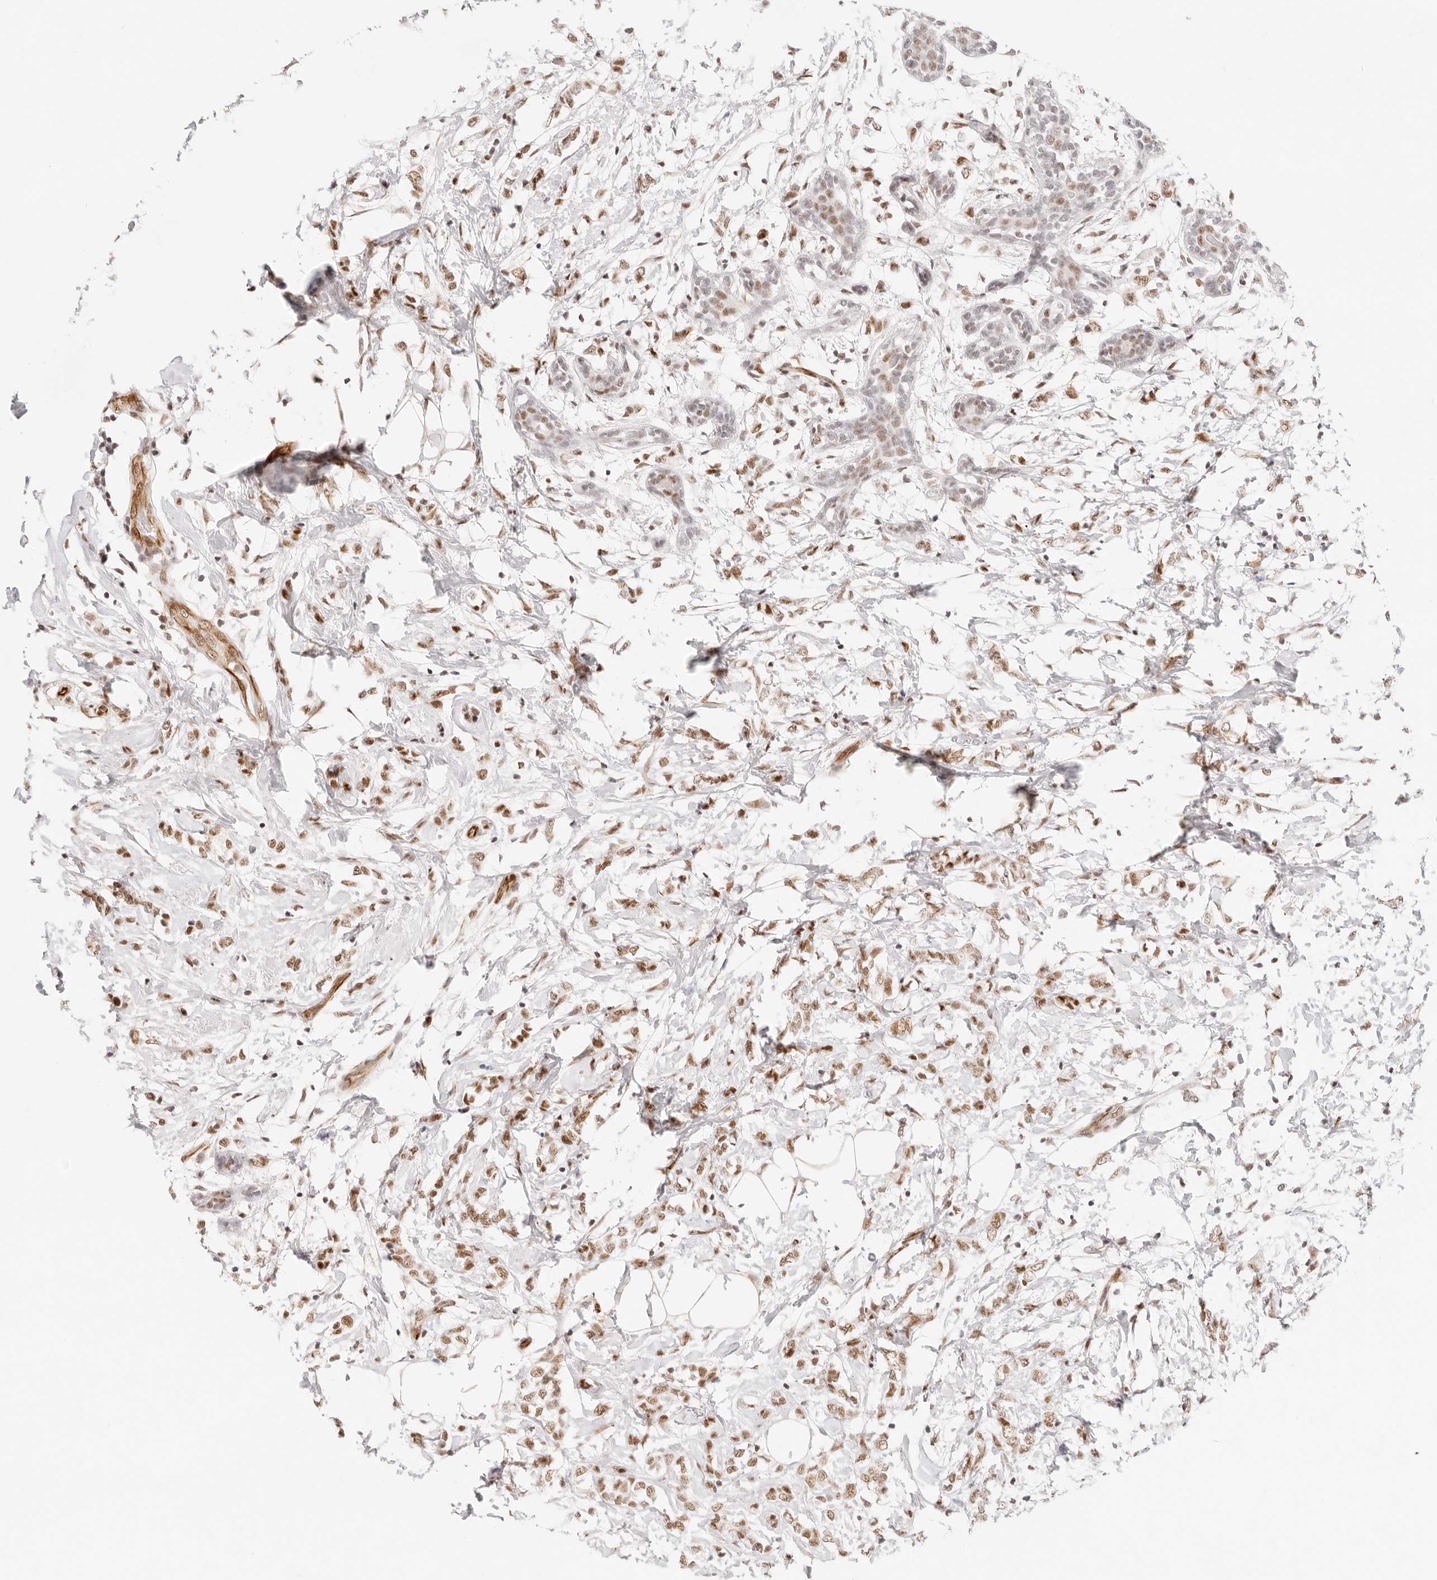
{"staining": {"intensity": "moderate", "quantity": ">75%", "location": "nuclear"}, "tissue": "breast cancer", "cell_type": "Tumor cells", "image_type": "cancer", "snomed": [{"axis": "morphology", "description": "Normal tissue, NOS"}, {"axis": "morphology", "description": "Lobular carcinoma"}, {"axis": "topography", "description": "Breast"}], "caption": "This photomicrograph exhibits breast cancer (lobular carcinoma) stained with immunohistochemistry (IHC) to label a protein in brown. The nuclear of tumor cells show moderate positivity for the protein. Nuclei are counter-stained blue.", "gene": "ZC3H11A", "patient": {"sex": "female", "age": 47}}